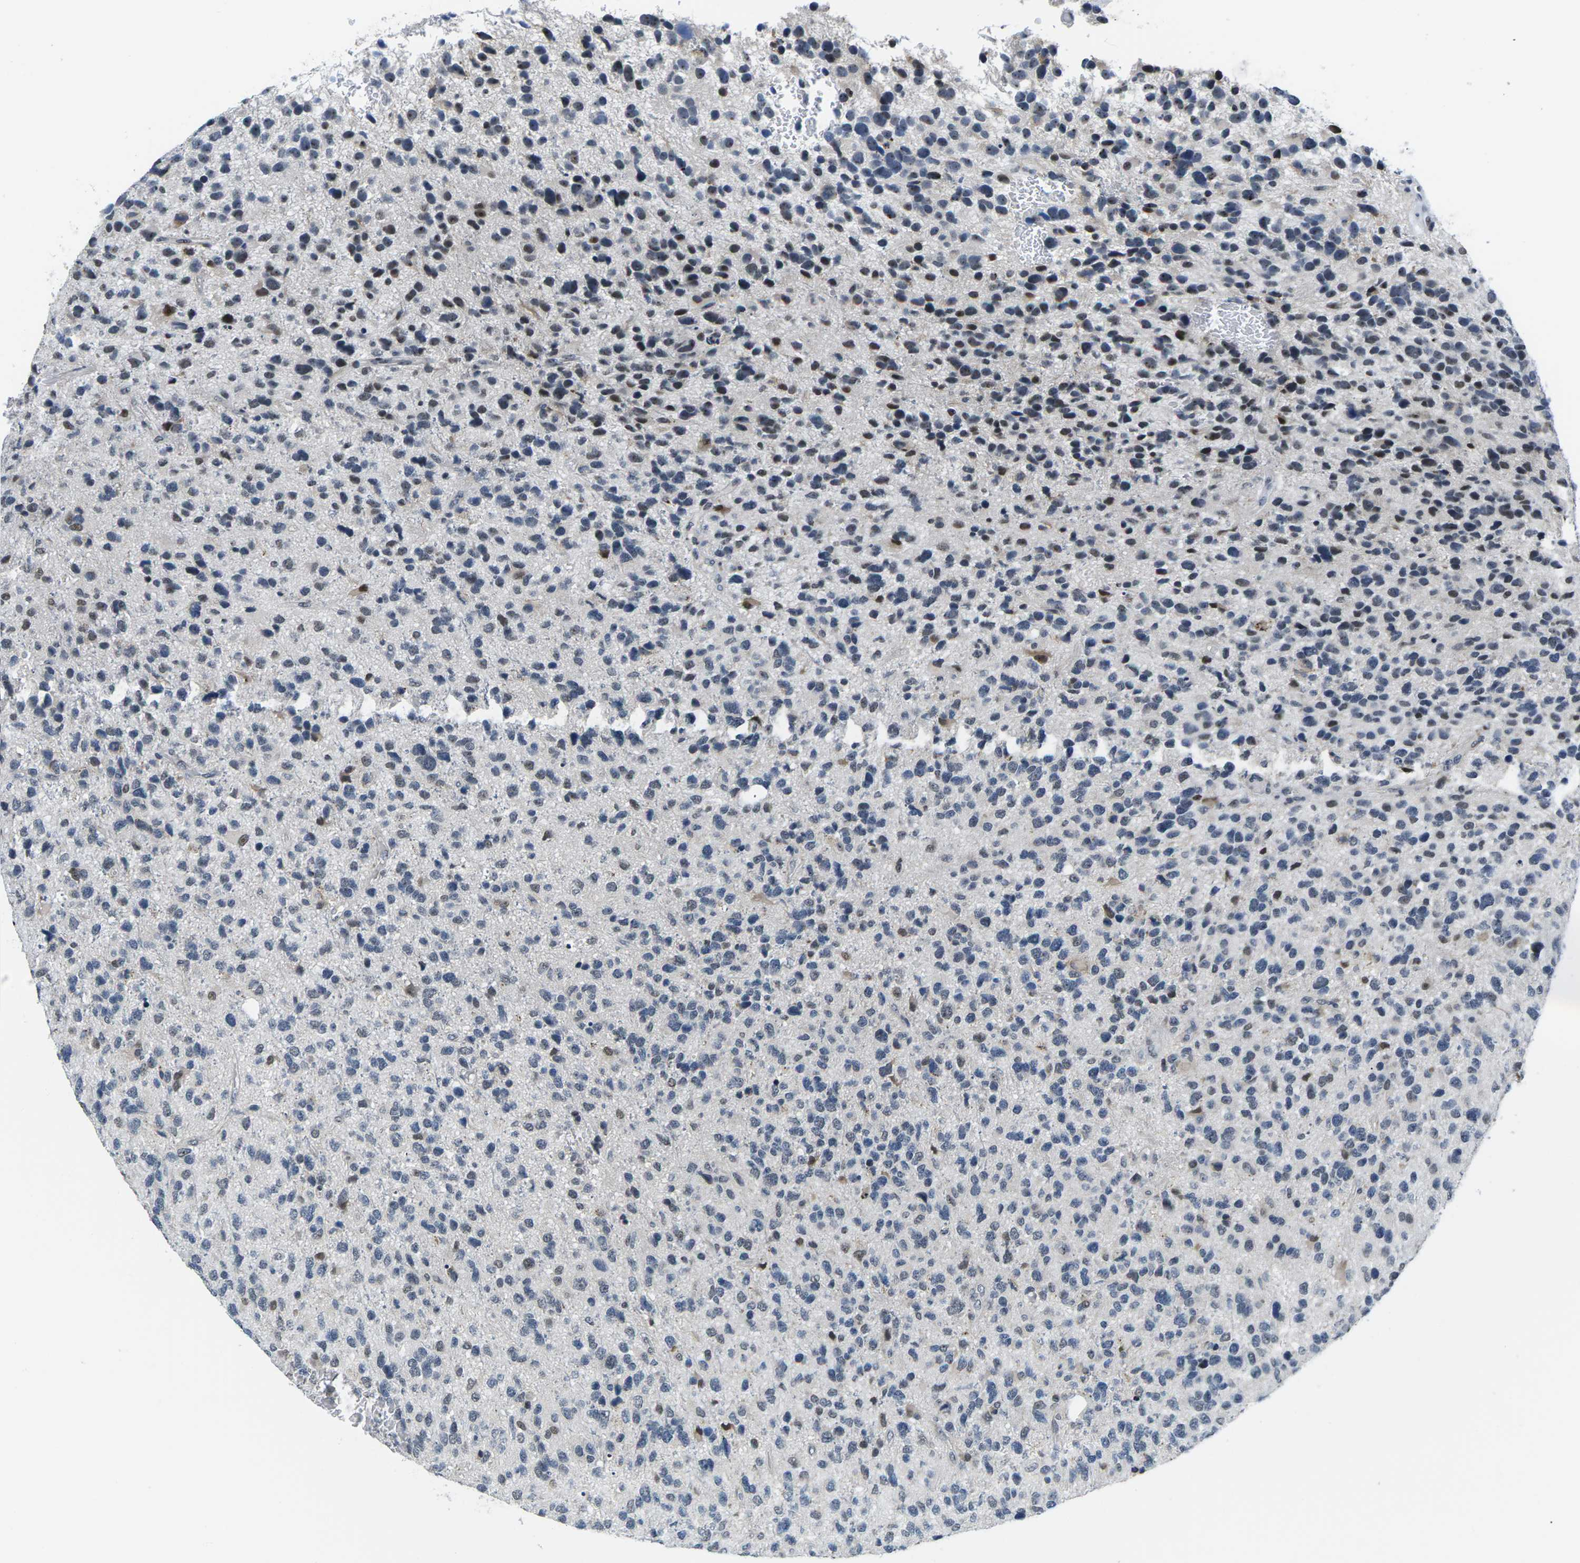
{"staining": {"intensity": "strong", "quantity": "<25%", "location": "nuclear"}, "tissue": "glioma", "cell_type": "Tumor cells", "image_type": "cancer", "snomed": [{"axis": "morphology", "description": "Glioma, malignant, High grade"}, {"axis": "topography", "description": "Brain"}], "caption": "IHC histopathology image of neoplastic tissue: human glioma stained using immunohistochemistry reveals medium levels of strong protein expression localized specifically in the nuclear of tumor cells, appearing as a nuclear brown color.", "gene": "NSRP1", "patient": {"sex": "female", "age": 58}}